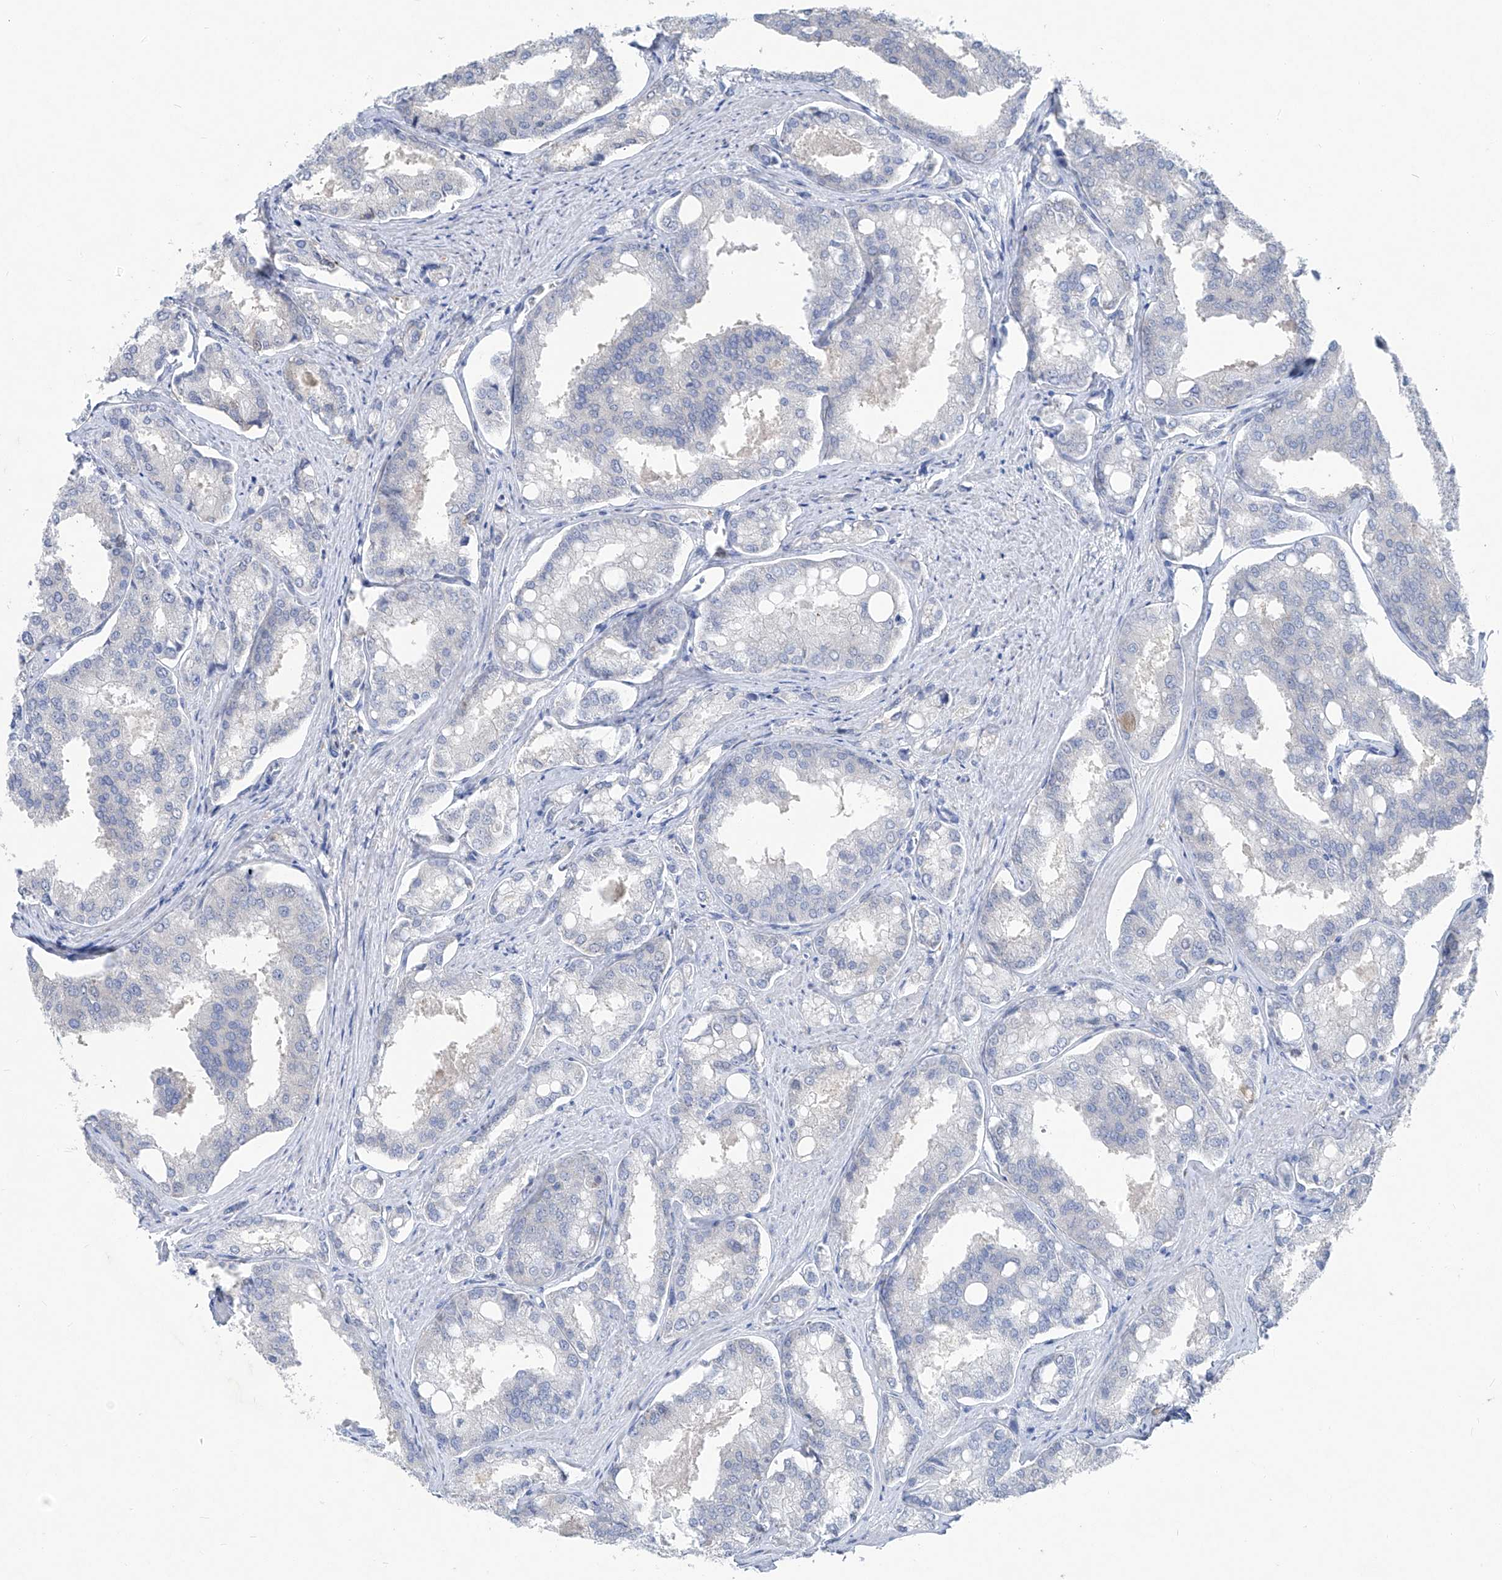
{"staining": {"intensity": "negative", "quantity": "none", "location": "none"}, "tissue": "prostate cancer", "cell_type": "Tumor cells", "image_type": "cancer", "snomed": [{"axis": "morphology", "description": "Adenocarcinoma, High grade"}, {"axis": "topography", "description": "Prostate"}], "caption": "DAB (3,3'-diaminobenzidine) immunohistochemical staining of prostate adenocarcinoma (high-grade) reveals no significant staining in tumor cells.", "gene": "UFL1", "patient": {"sex": "male", "age": 50}}